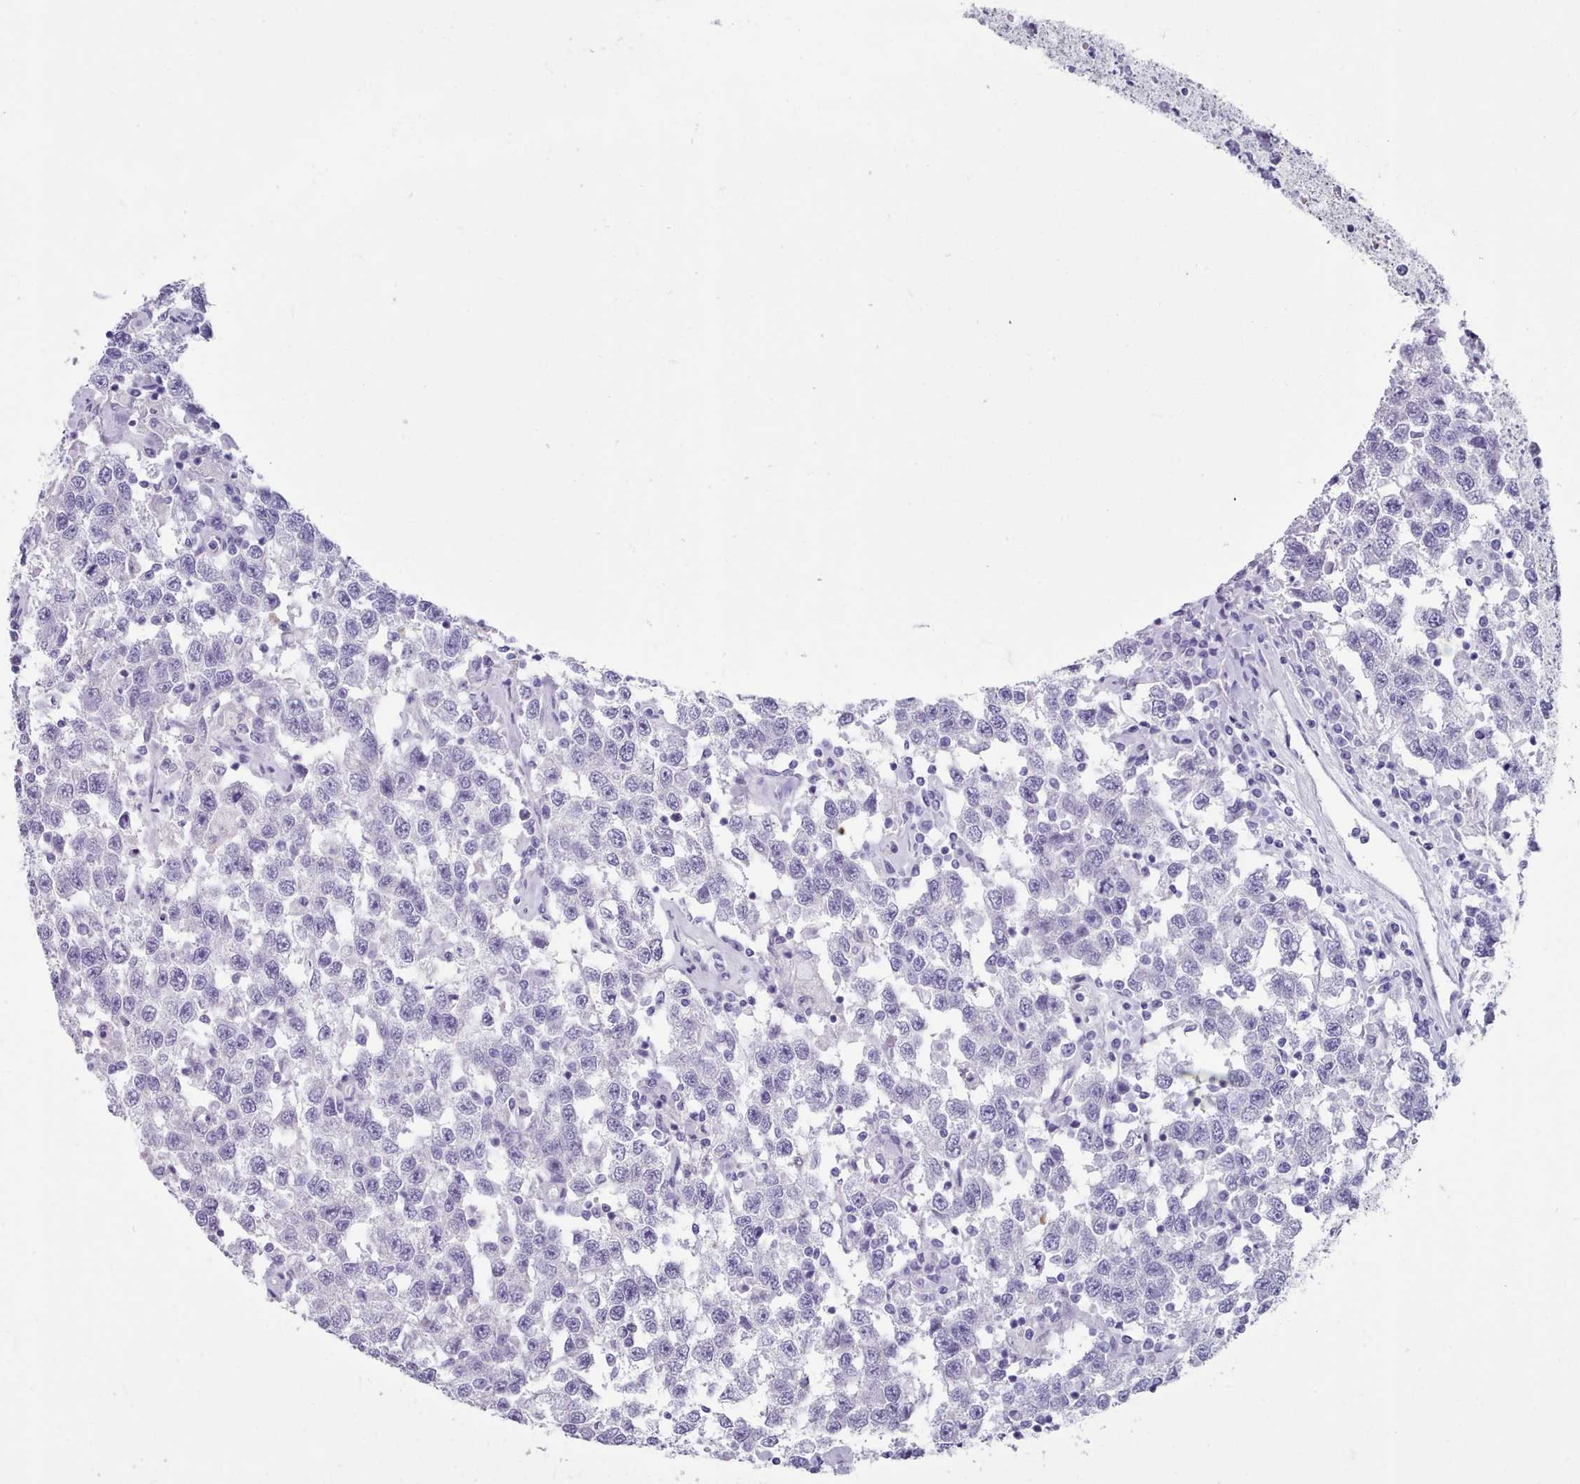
{"staining": {"intensity": "negative", "quantity": "none", "location": "none"}, "tissue": "testis cancer", "cell_type": "Tumor cells", "image_type": "cancer", "snomed": [{"axis": "morphology", "description": "Seminoma, NOS"}, {"axis": "topography", "description": "Testis"}], "caption": "A photomicrograph of testis seminoma stained for a protein shows no brown staining in tumor cells.", "gene": "FPGS", "patient": {"sex": "male", "age": 41}}